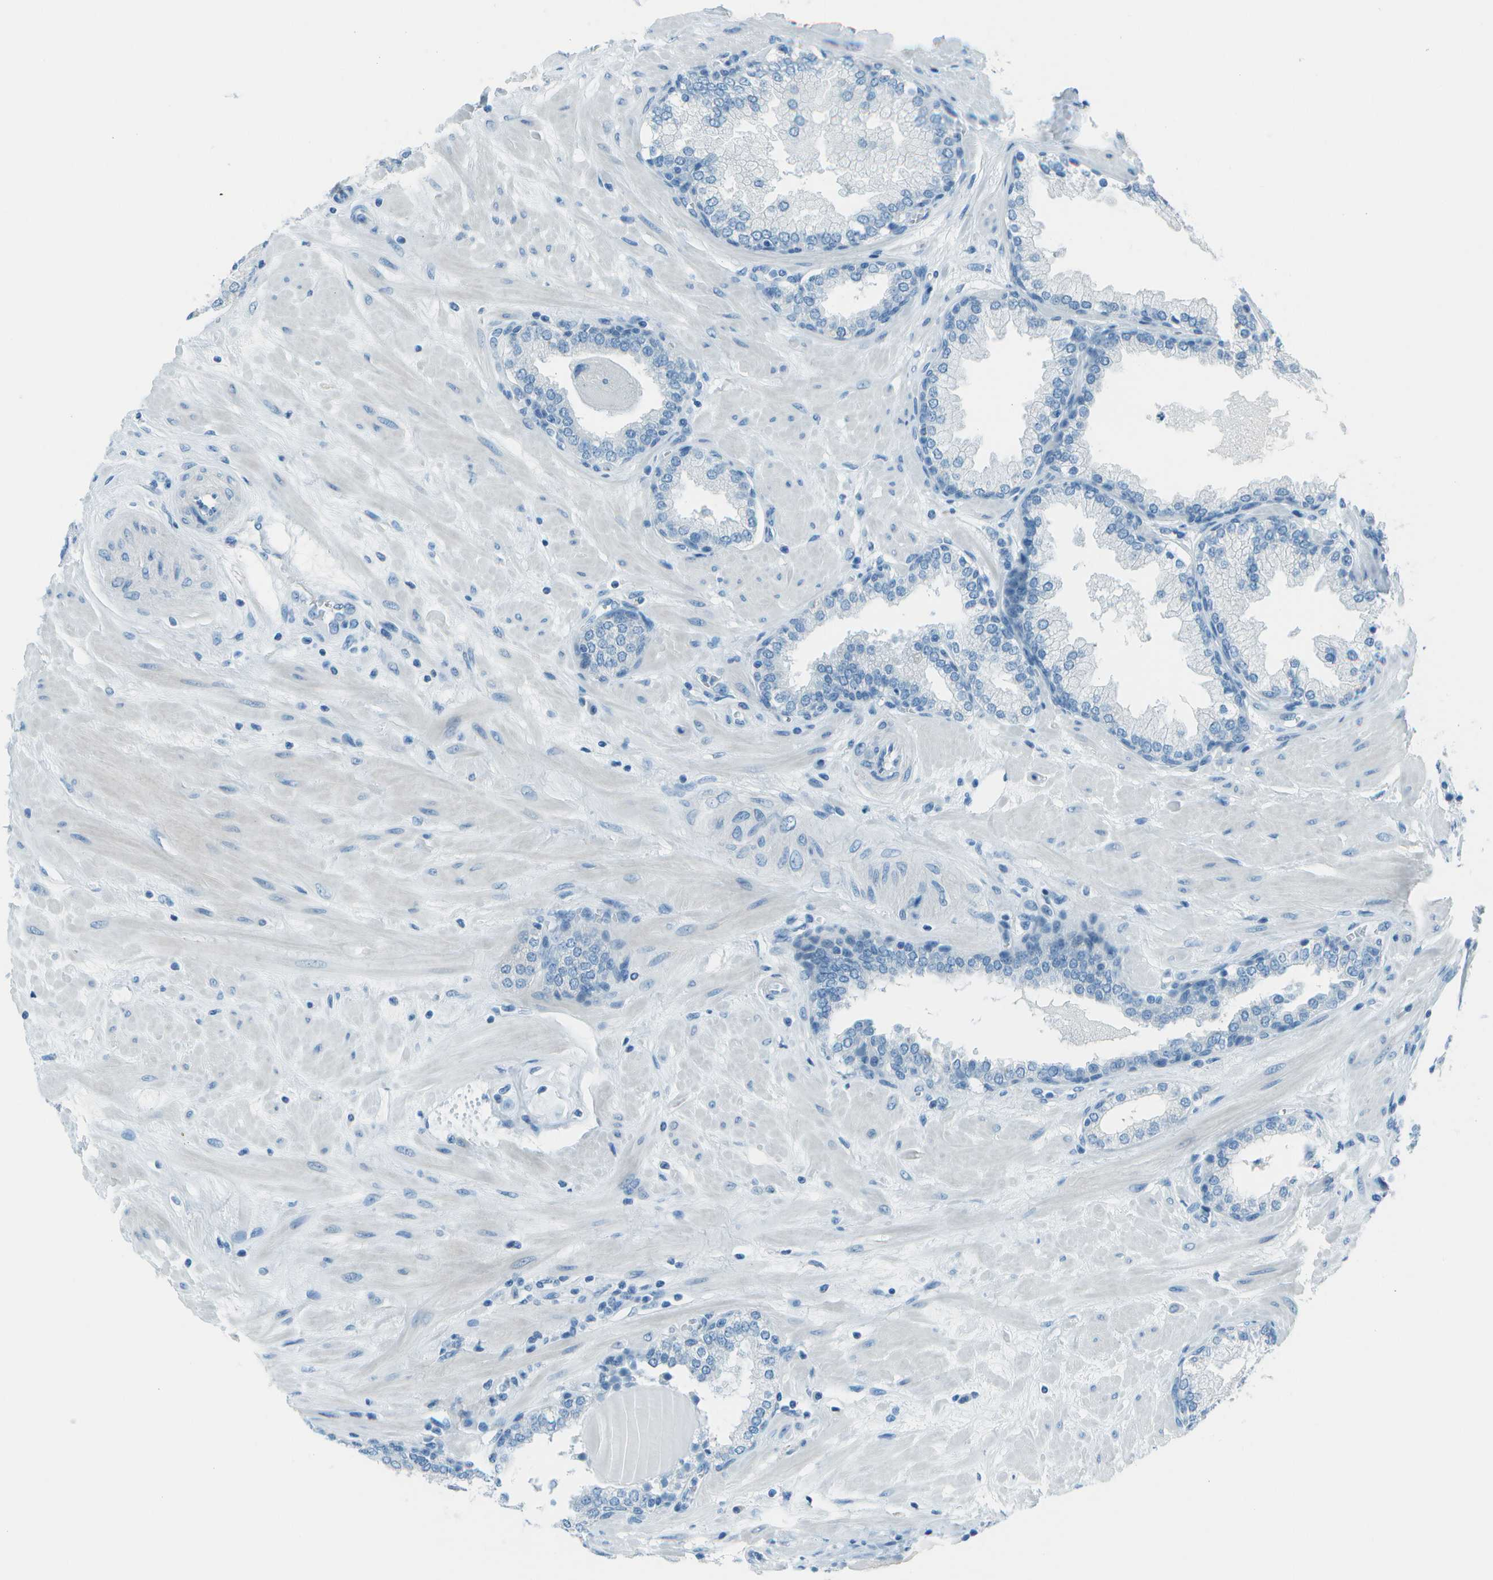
{"staining": {"intensity": "negative", "quantity": "none", "location": "none"}, "tissue": "prostate", "cell_type": "Glandular cells", "image_type": "normal", "snomed": [{"axis": "morphology", "description": "Normal tissue, NOS"}, {"axis": "topography", "description": "Prostate"}], "caption": "IHC of unremarkable human prostate displays no expression in glandular cells.", "gene": "FGF1", "patient": {"sex": "male", "age": 51}}